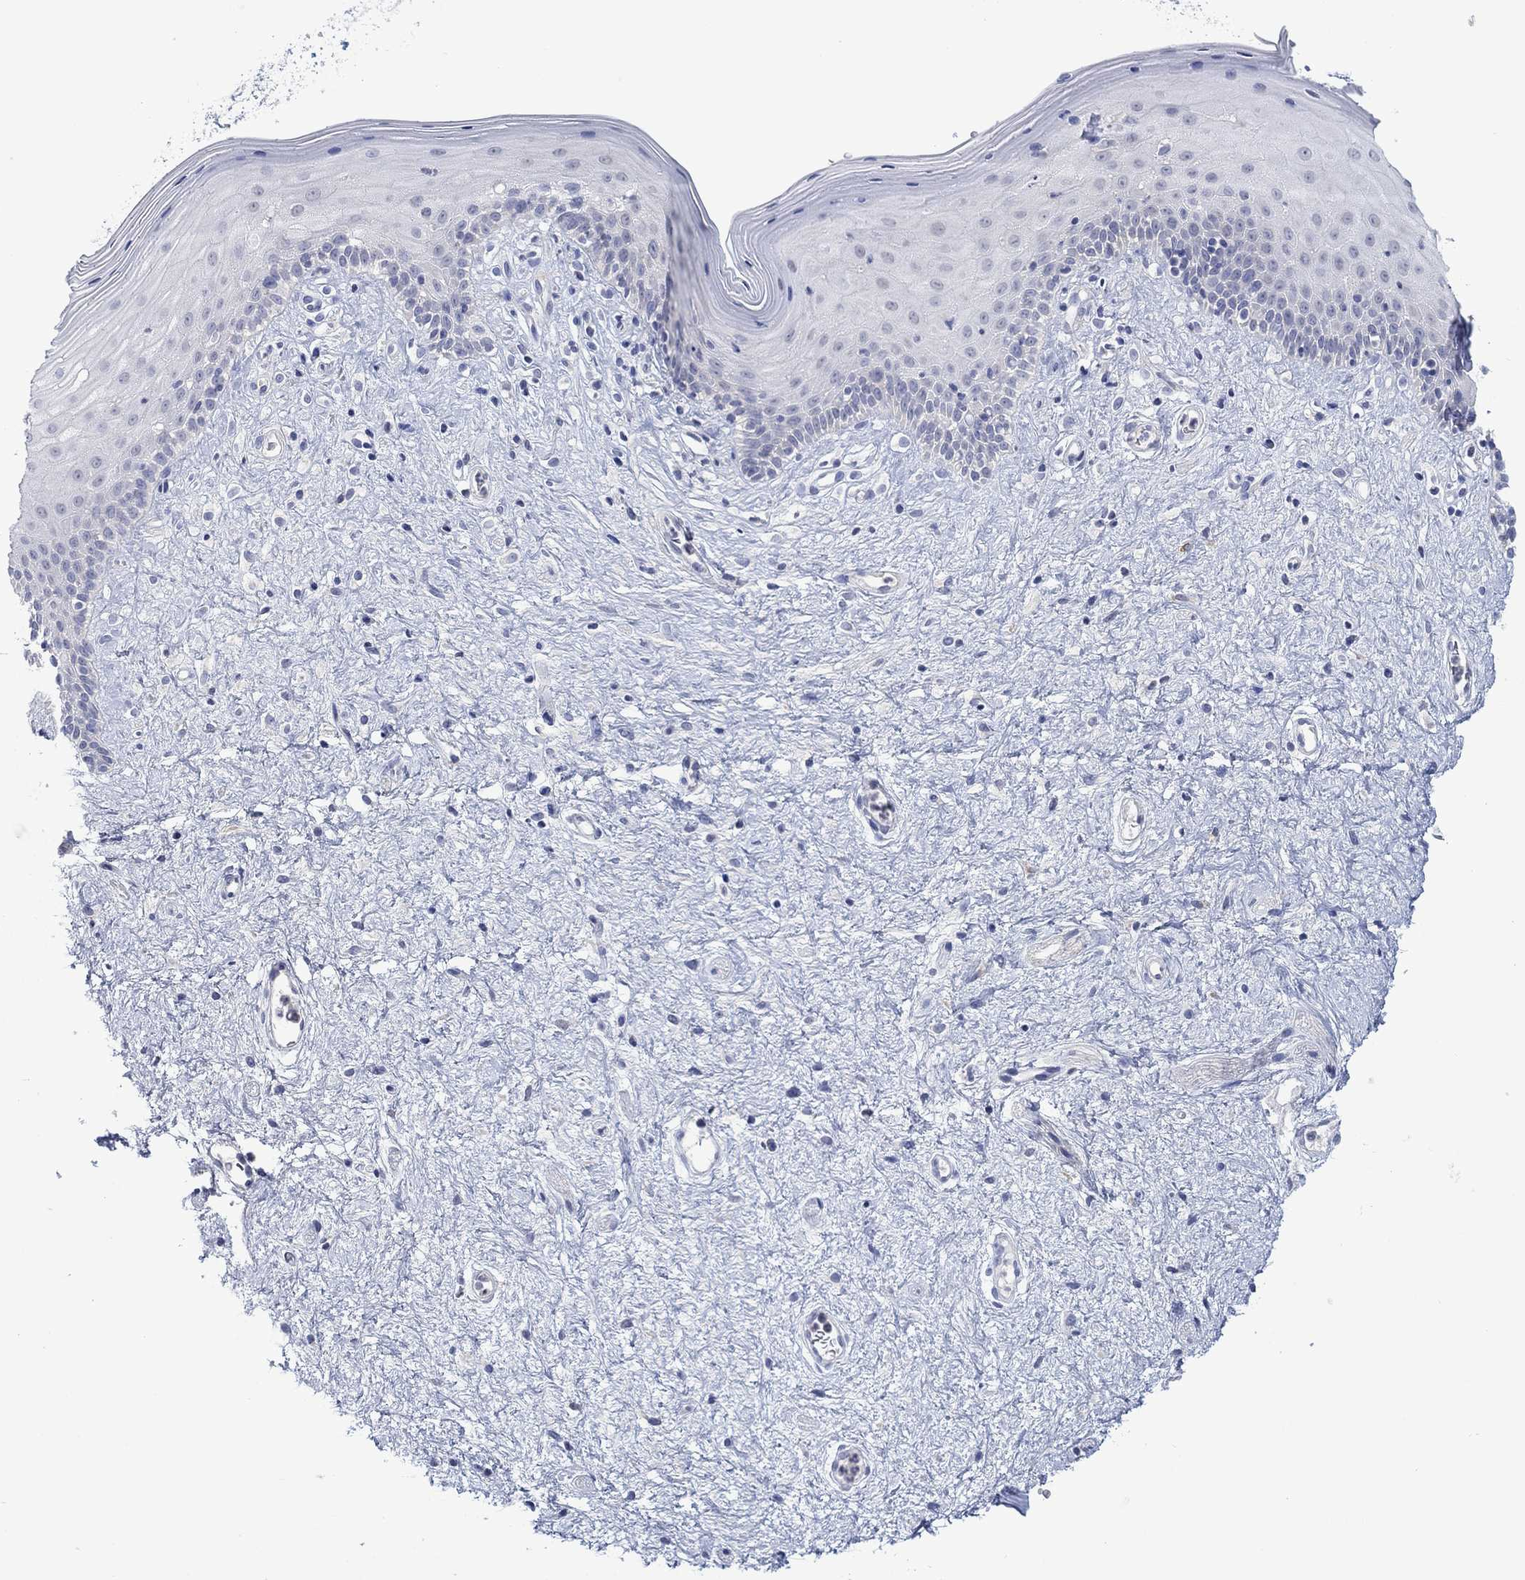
{"staining": {"intensity": "negative", "quantity": "none", "location": "none"}, "tissue": "vagina", "cell_type": "Squamous epithelial cells", "image_type": "normal", "snomed": [{"axis": "morphology", "description": "Normal tissue, NOS"}, {"axis": "topography", "description": "Vagina"}], "caption": "Squamous epithelial cells show no significant protein expression in unremarkable vagina. (Stains: DAB (3,3'-diaminobenzidine) IHC with hematoxylin counter stain, Microscopy: brightfield microscopy at high magnification).", "gene": "FER1L6", "patient": {"sex": "female", "age": 47}}